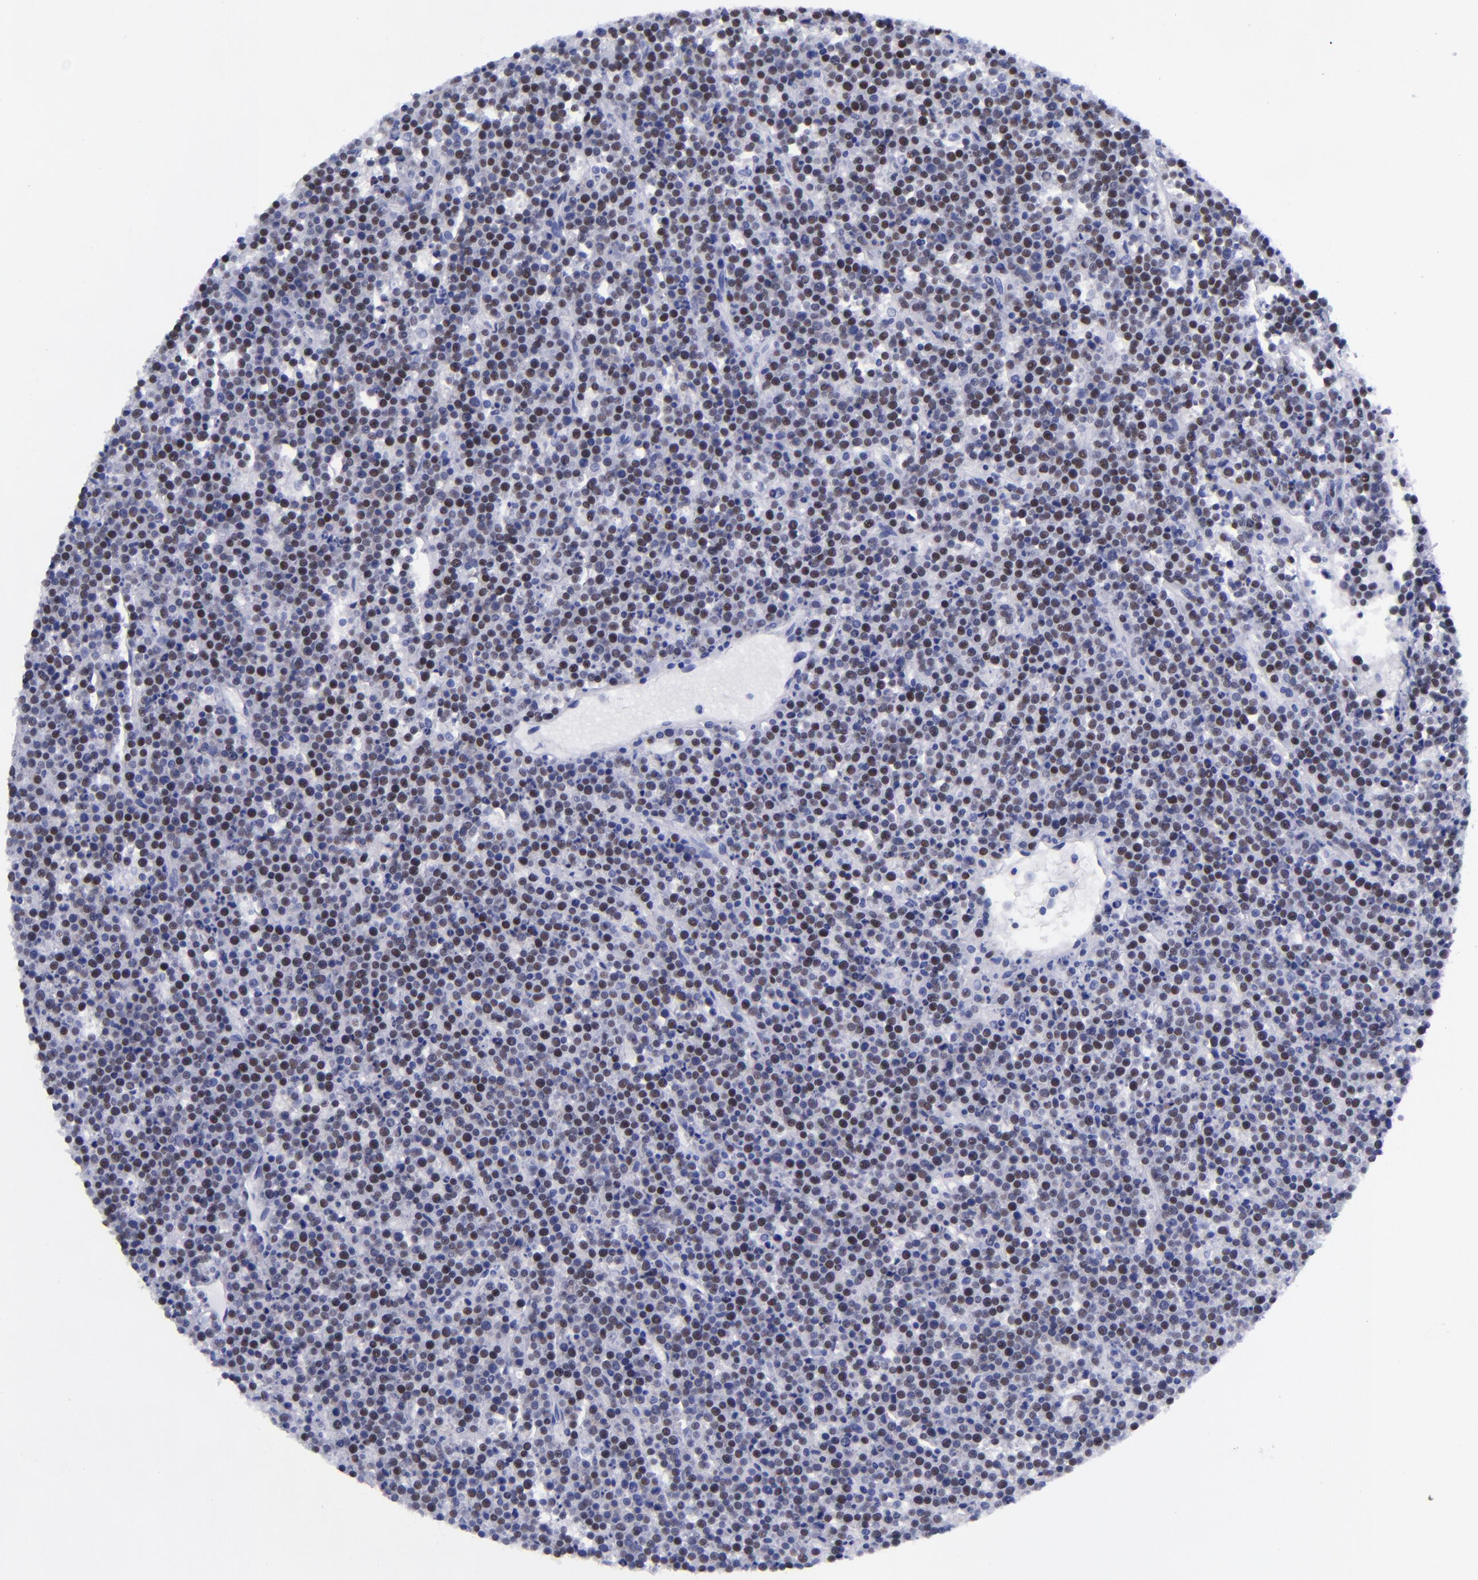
{"staining": {"intensity": "negative", "quantity": "none", "location": "none"}, "tissue": "lymphoma", "cell_type": "Tumor cells", "image_type": "cancer", "snomed": [{"axis": "morphology", "description": "Malignant lymphoma, non-Hodgkin's type, High grade"}, {"axis": "topography", "description": "Ovary"}], "caption": "A micrograph of human high-grade malignant lymphoma, non-Hodgkin's type is negative for staining in tumor cells.", "gene": "MCM7", "patient": {"sex": "female", "age": 56}}